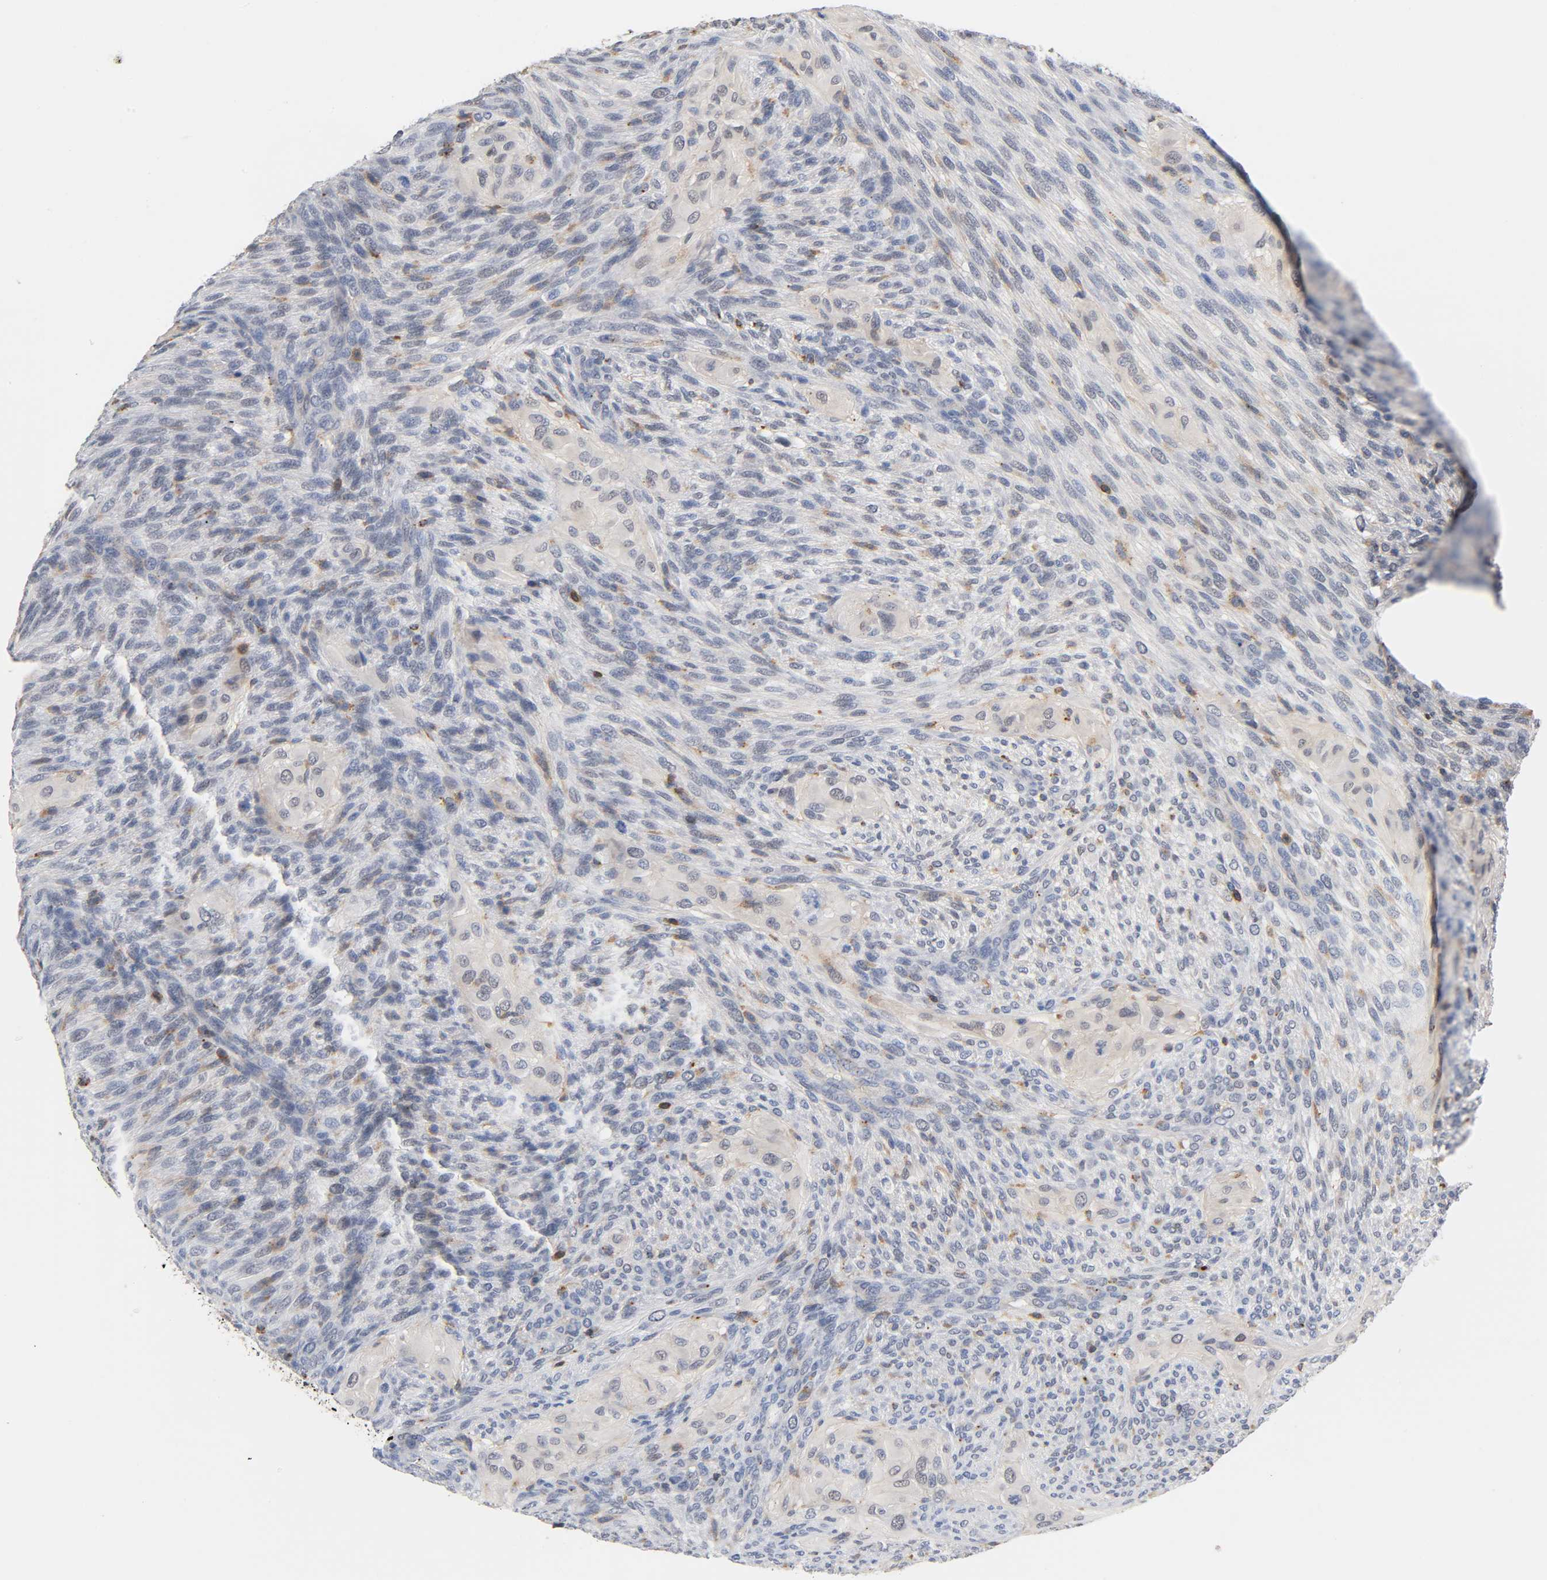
{"staining": {"intensity": "weak", "quantity": "<25%", "location": "cytoplasmic/membranous"}, "tissue": "glioma", "cell_type": "Tumor cells", "image_type": "cancer", "snomed": [{"axis": "morphology", "description": "Glioma, malignant, High grade"}, {"axis": "topography", "description": "Cerebral cortex"}], "caption": "A photomicrograph of glioma stained for a protein demonstrates no brown staining in tumor cells.", "gene": "UCKL1", "patient": {"sex": "female", "age": 55}}